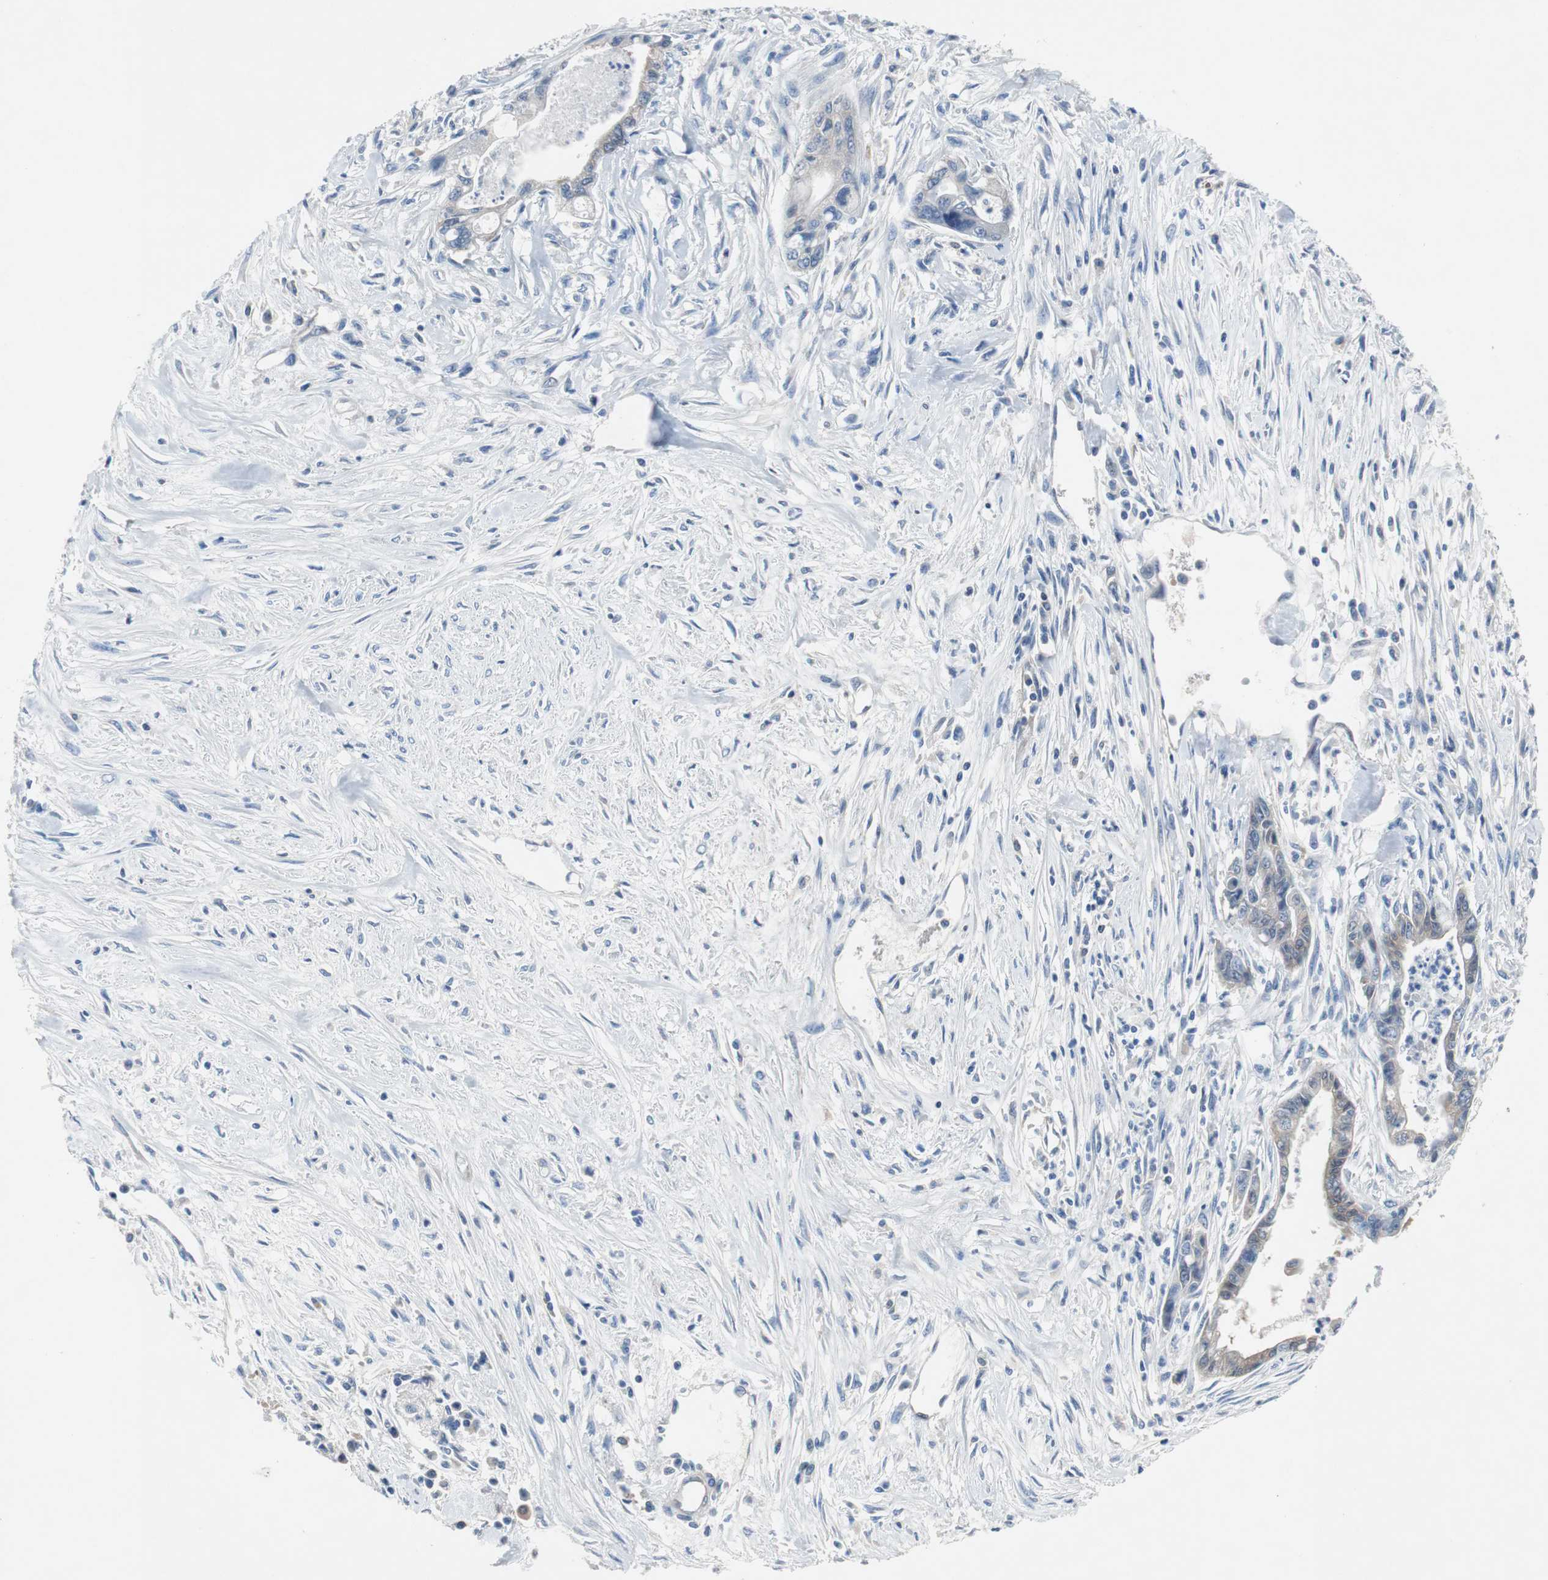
{"staining": {"intensity": "weak", "quantity": "25%-75%", "location": "cytoplasmic/membranous"}, "tissue": "pancreatic cancer", "cell_type": "Tumor cells", "image_type": "cancer", "snomed": [{"axis": "morphology", "description": "Adenocarcinoma, NOS"}, {"axis": "topography", "description": "Pancreas"}], "caption": "The image shows a brown stain indicating the presence of a protein in the cytoplasmic/membranous of tumor cells in pancreatic cancer (adenocarcinoma). (DAB = brown stain, brightfield microscopy at high magnification).", "gene": "EEF2K", "patient": {"sex": "male", "age": 70}}